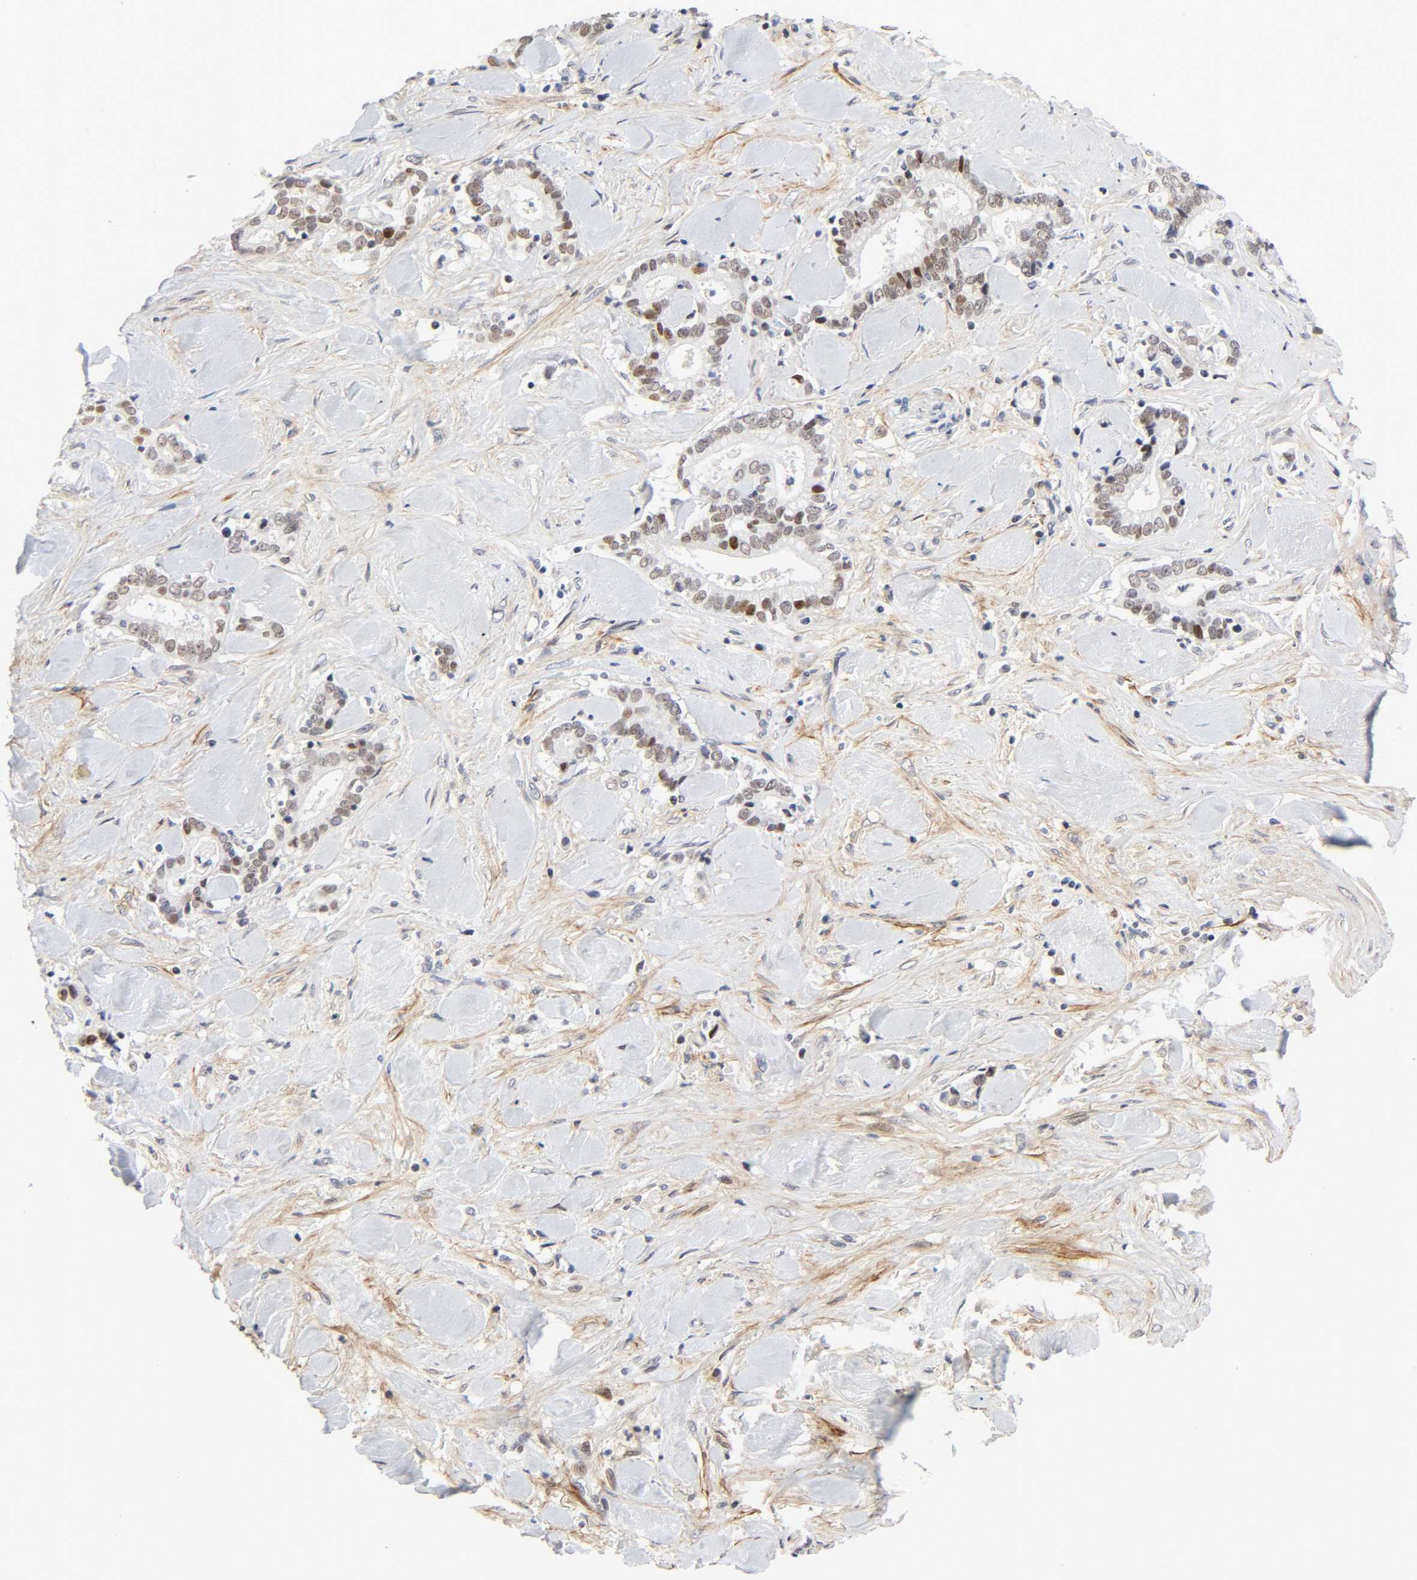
{"staining": {"intensity": "weak", "quantity": "25%-75%", "location": "nuclear"}, "tissue": "liver cancer", "cell_type": "Tumor cells", "image_type": "cancer", "snomed": [{"axis": "morphology", "description": "Cholangiocarcinoma"}, {"axis": "topography", "description": "Liver"}], "caption": "Immunohistochemical staining of human liver cholangiocarcinoma exhibits weak nuclear protein staining in approximately 25%-75% of tumor cells.", "gene": "DIDO1", "patient": {"sex": "male", "age": 57}}